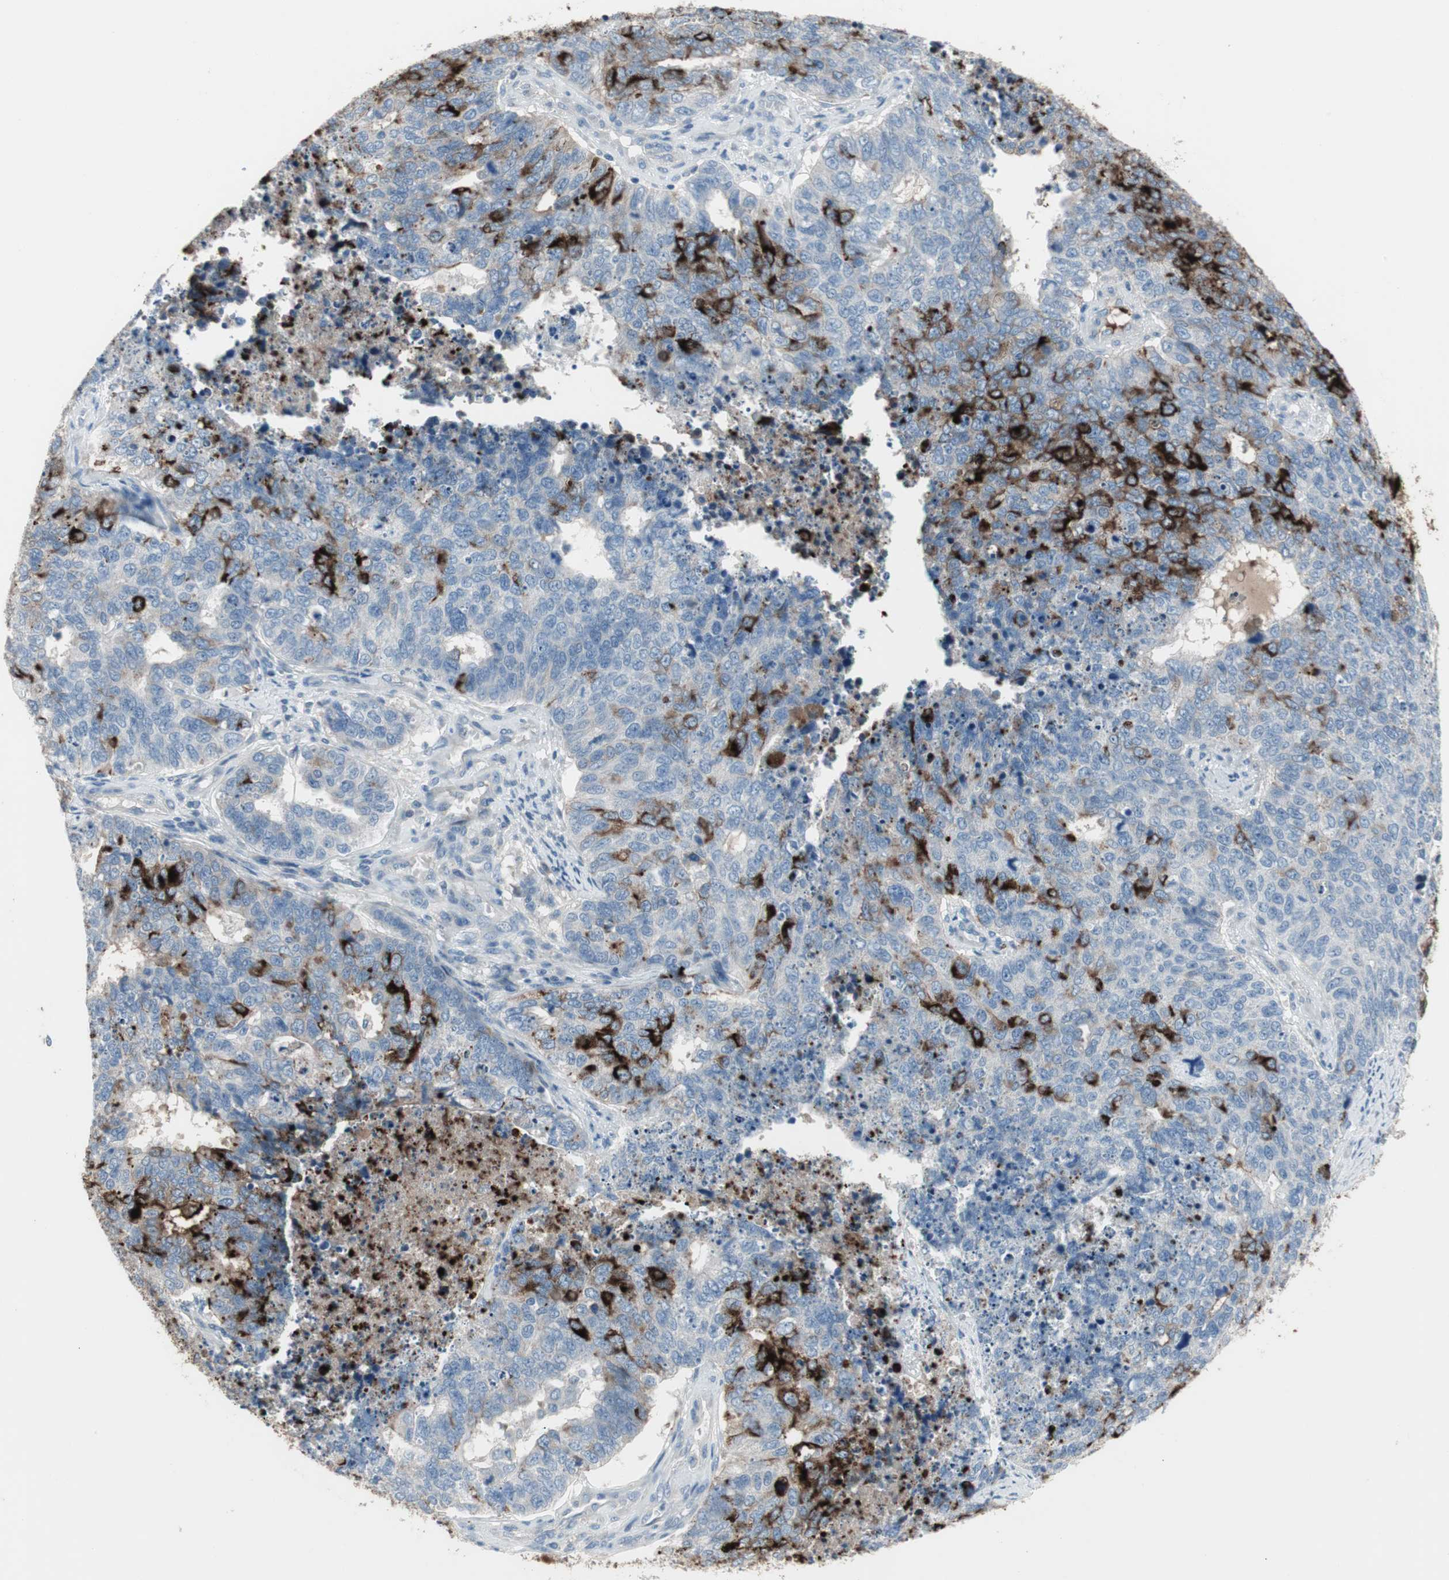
{"staining": {"intensity": "strong", "quantity": "<25%", "location": "cytoplasmic/membranous"}, "tissue": "cervical cancer", "cell_type": "Tumor cells", "image_type": "cancer", "snomed": [{"axis": "morphology", "description": "Squamous cell carcinoma, NOS"}, {"axis": "topography", "description": "Cervix"}], "caption": "An immunohistochemistry micrograph of tumor tissue is shown. Protein staining in brown labels strong cytoplasmic/membranous positivity in cervical squamous cell carcinoma within tumor cells. (brown staining indicates protein expression, while blue staining denotes nuclei).", "gene": "PIGR", "patient": {"sex": "female", "age": 63}}